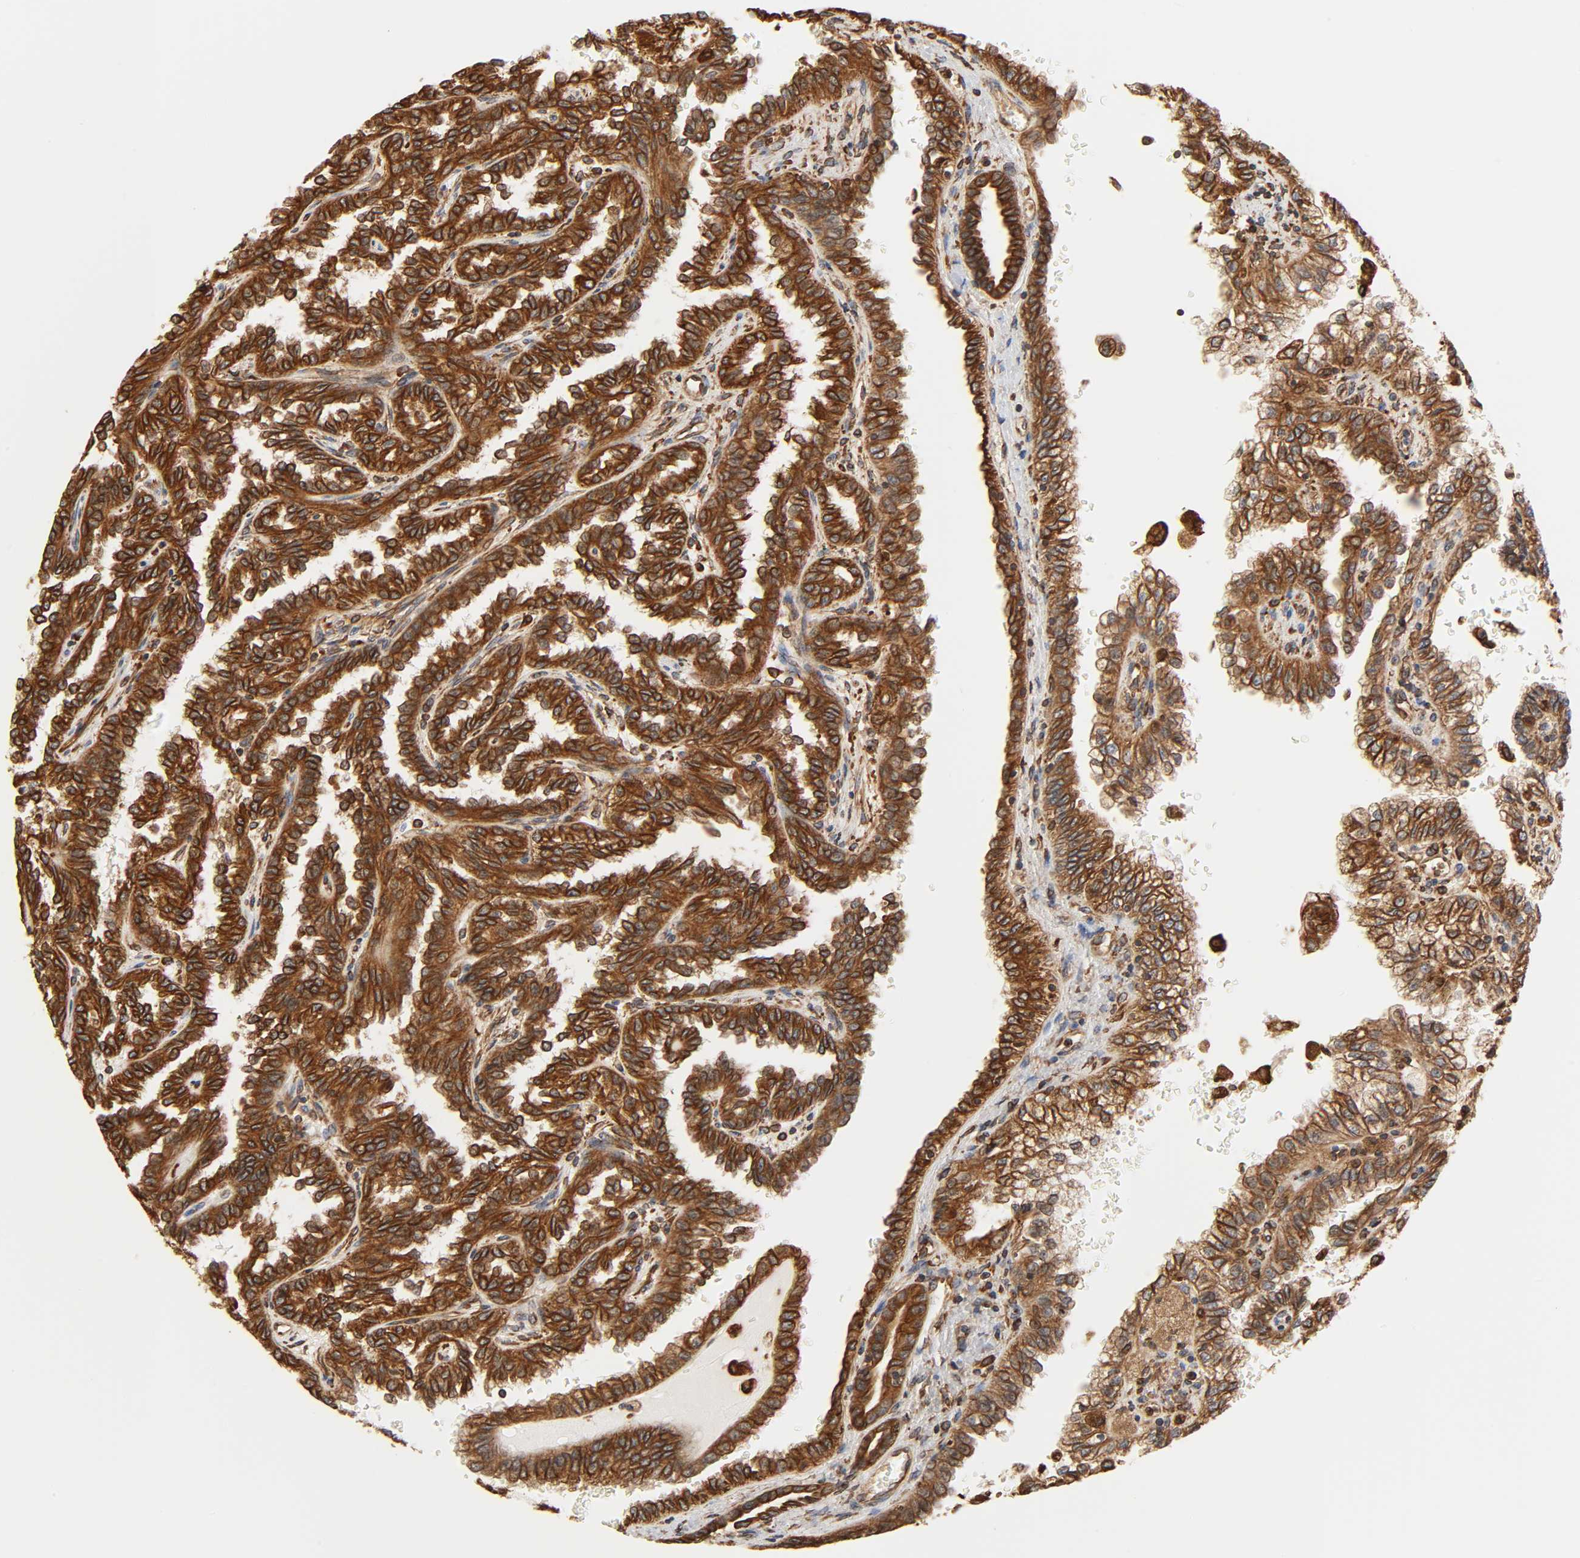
{"staining": {"intensity": "strong", "quantity": ">75%", "location": "cytoplasmic/membranous"}, "tissue": "renal cancer", "cell_type": "Tumor cells", "image_type": "cancer", "snomed": [{"axis": "morphology", "description": "Inflammation, NOS"}, {"axis": "morphology", "description": "Adenocarcinoma, NOS"}, {"axis": "topography", "description": "Kidney"}], "caption": "Strong cytoplasmic/membranous staining is present in approximately >75% of tumor cells in renal cancer (adenocarcinoma). (DAB (3,3'-diaminobenzidine) IHC, brown staining for protein, blue staining for nuclei).", "gene": "BCAP31", "patient": {"sex": "male", "age": 68}}